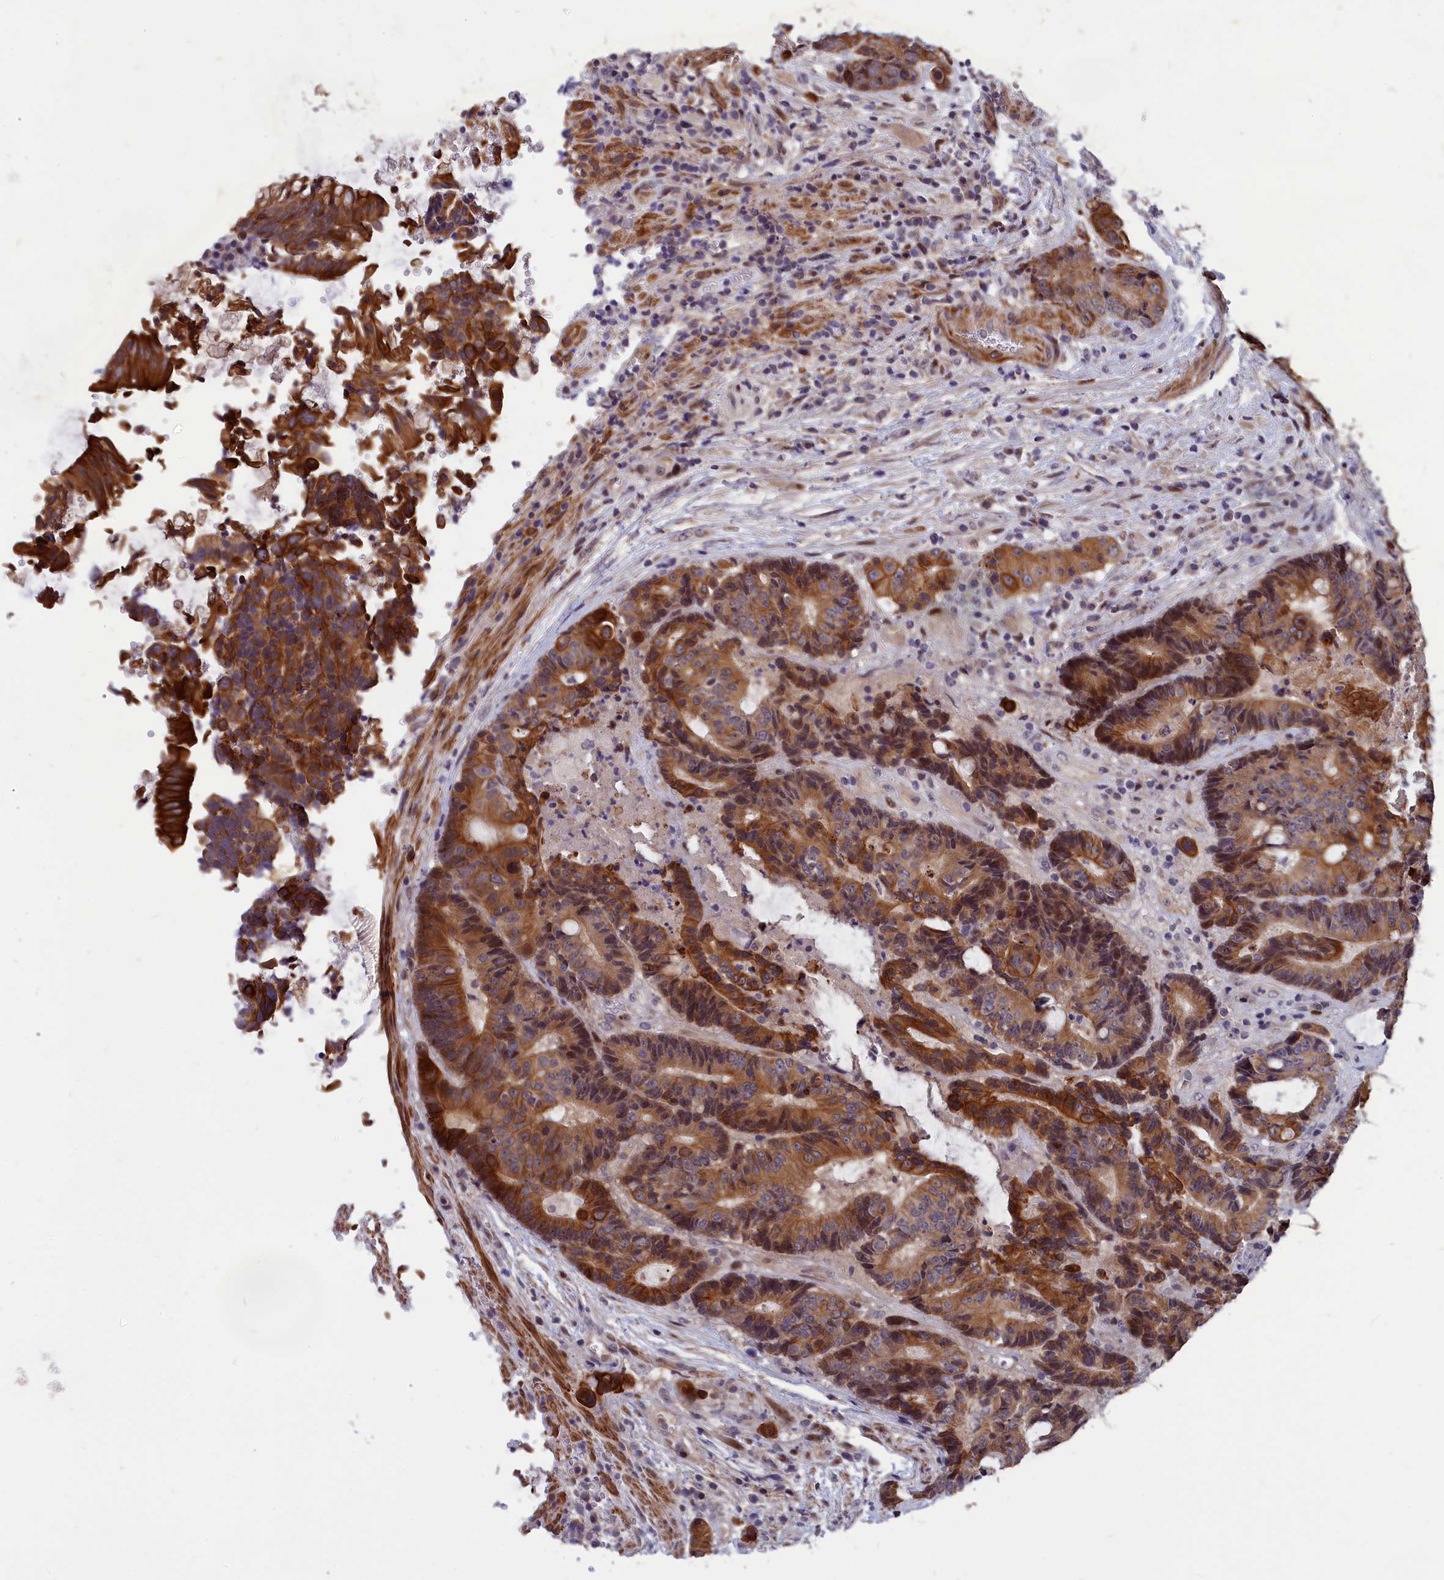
{"staining": {"intensity": "moderate", "quantity": ">75%", "location": "cytoplasmic/membranous"}, "tissue": "colorectal cancer", "cell_type": "Tumor cells", "image_type": "cancer", "snomed": [{"axis": "morphology", "description": "Adenocarcinoma, NOS"}, {"axis": "topography", "description": "Rectum"}], "caption": "The image reveals staining of colorectal cancer, revealing moderate cytoplasmic/membranous protein positivity (brown color) within tumor cells. The staining was performed using DAB to visualize the protein expression in brown, while the nuclei were stained in blue with hematoxylin (Magnification: 20x).", "gene": "ANKRD34B", "patient": {"sex": "male", "age": 69}}